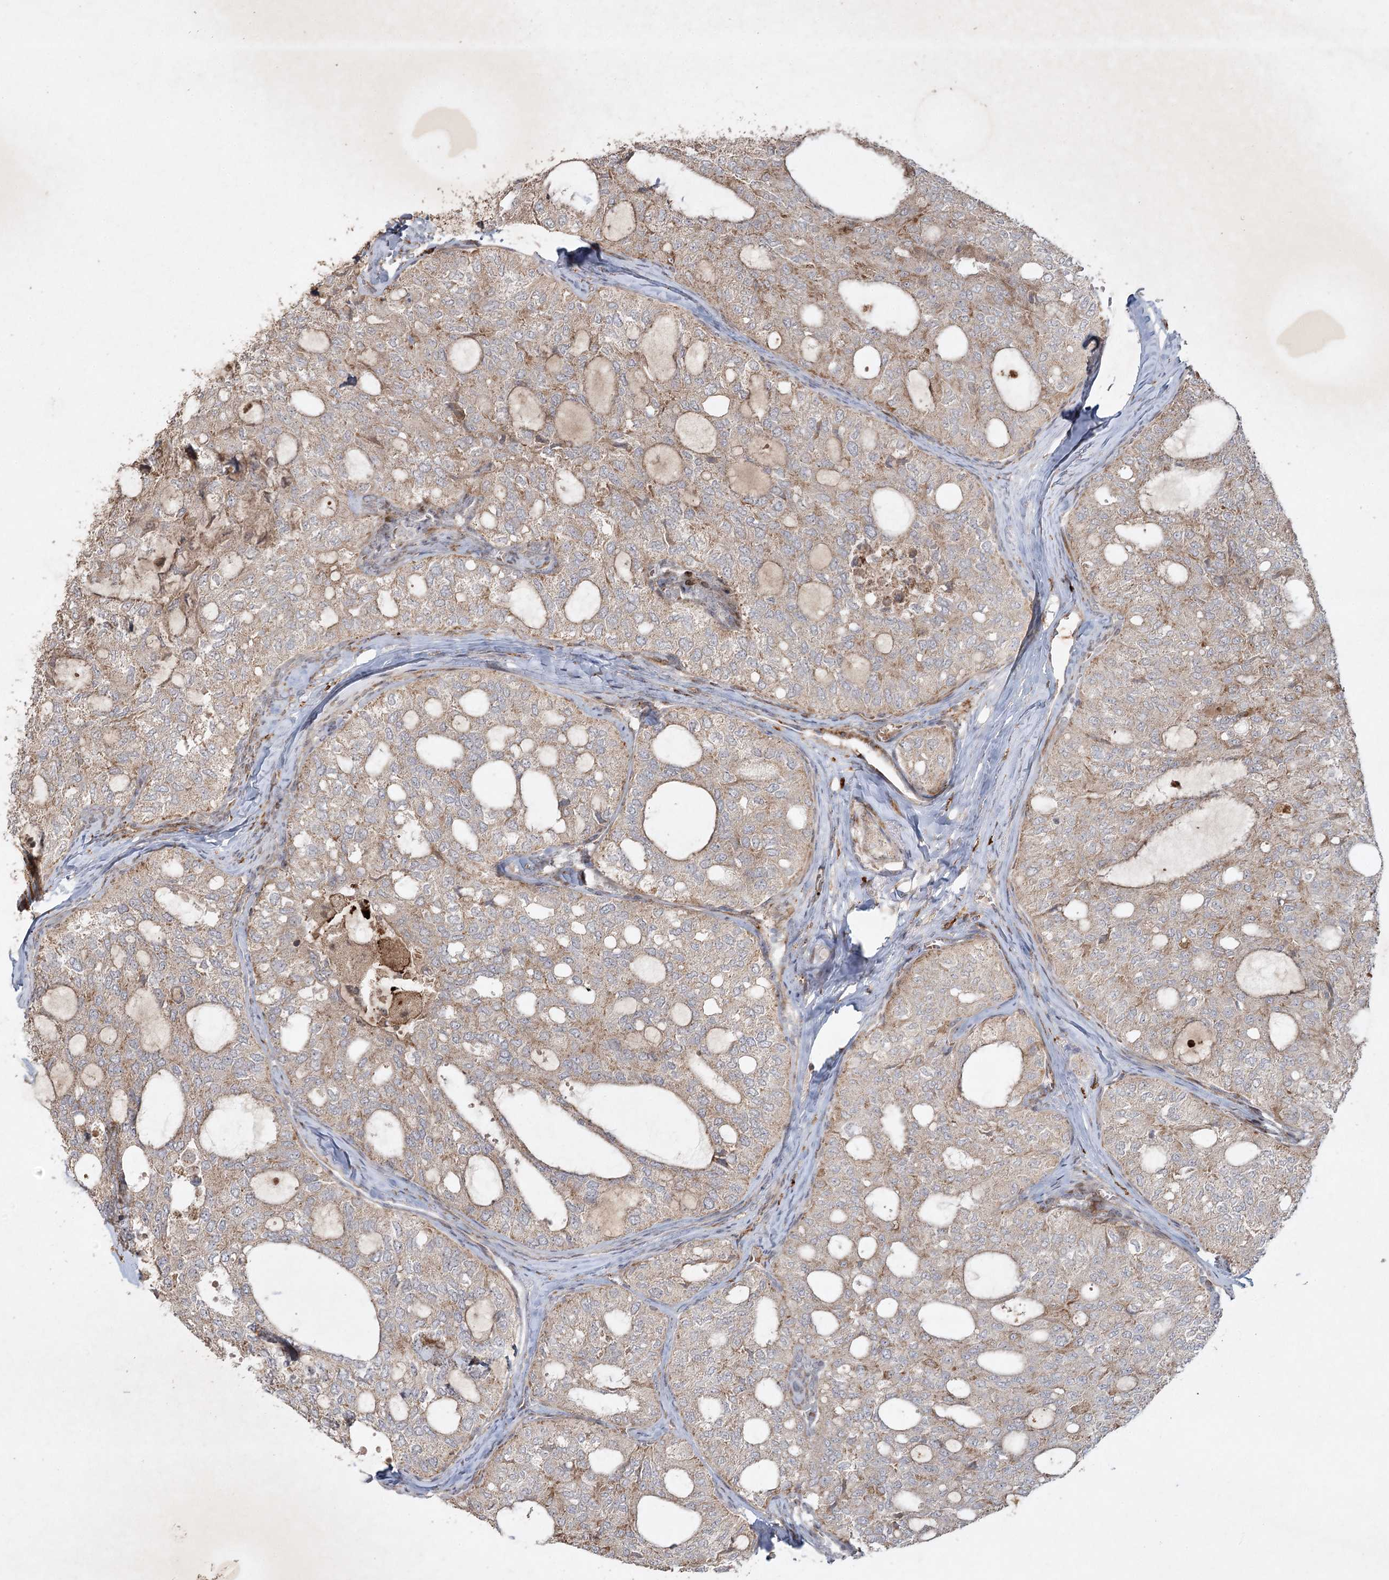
{"staining": {"intensity": "weak", "quantity": ">75%", "location": "cytoplasmic/membranous"}, "tissue": "thyroid cancer", "cell_type": "Tumor cells", "image_type": "cancer", "snomed": [{"axis": "morphology", "description": "Follicular adenoma carcinoma, NOS"}, {"axis": "topography", "description": "Thyroid gland"}], "caption": "The histopathology image reveals staining of thyroid follicular adenoma carcinoma, revealing weak cytoplasmic/membranous protein staining (brown color) within tumor cells. (Brightfield microscopy of DAB IHC at high magnification).", "gene": "KBTBD4", "patient": {"sex": "male", "age": 75}}